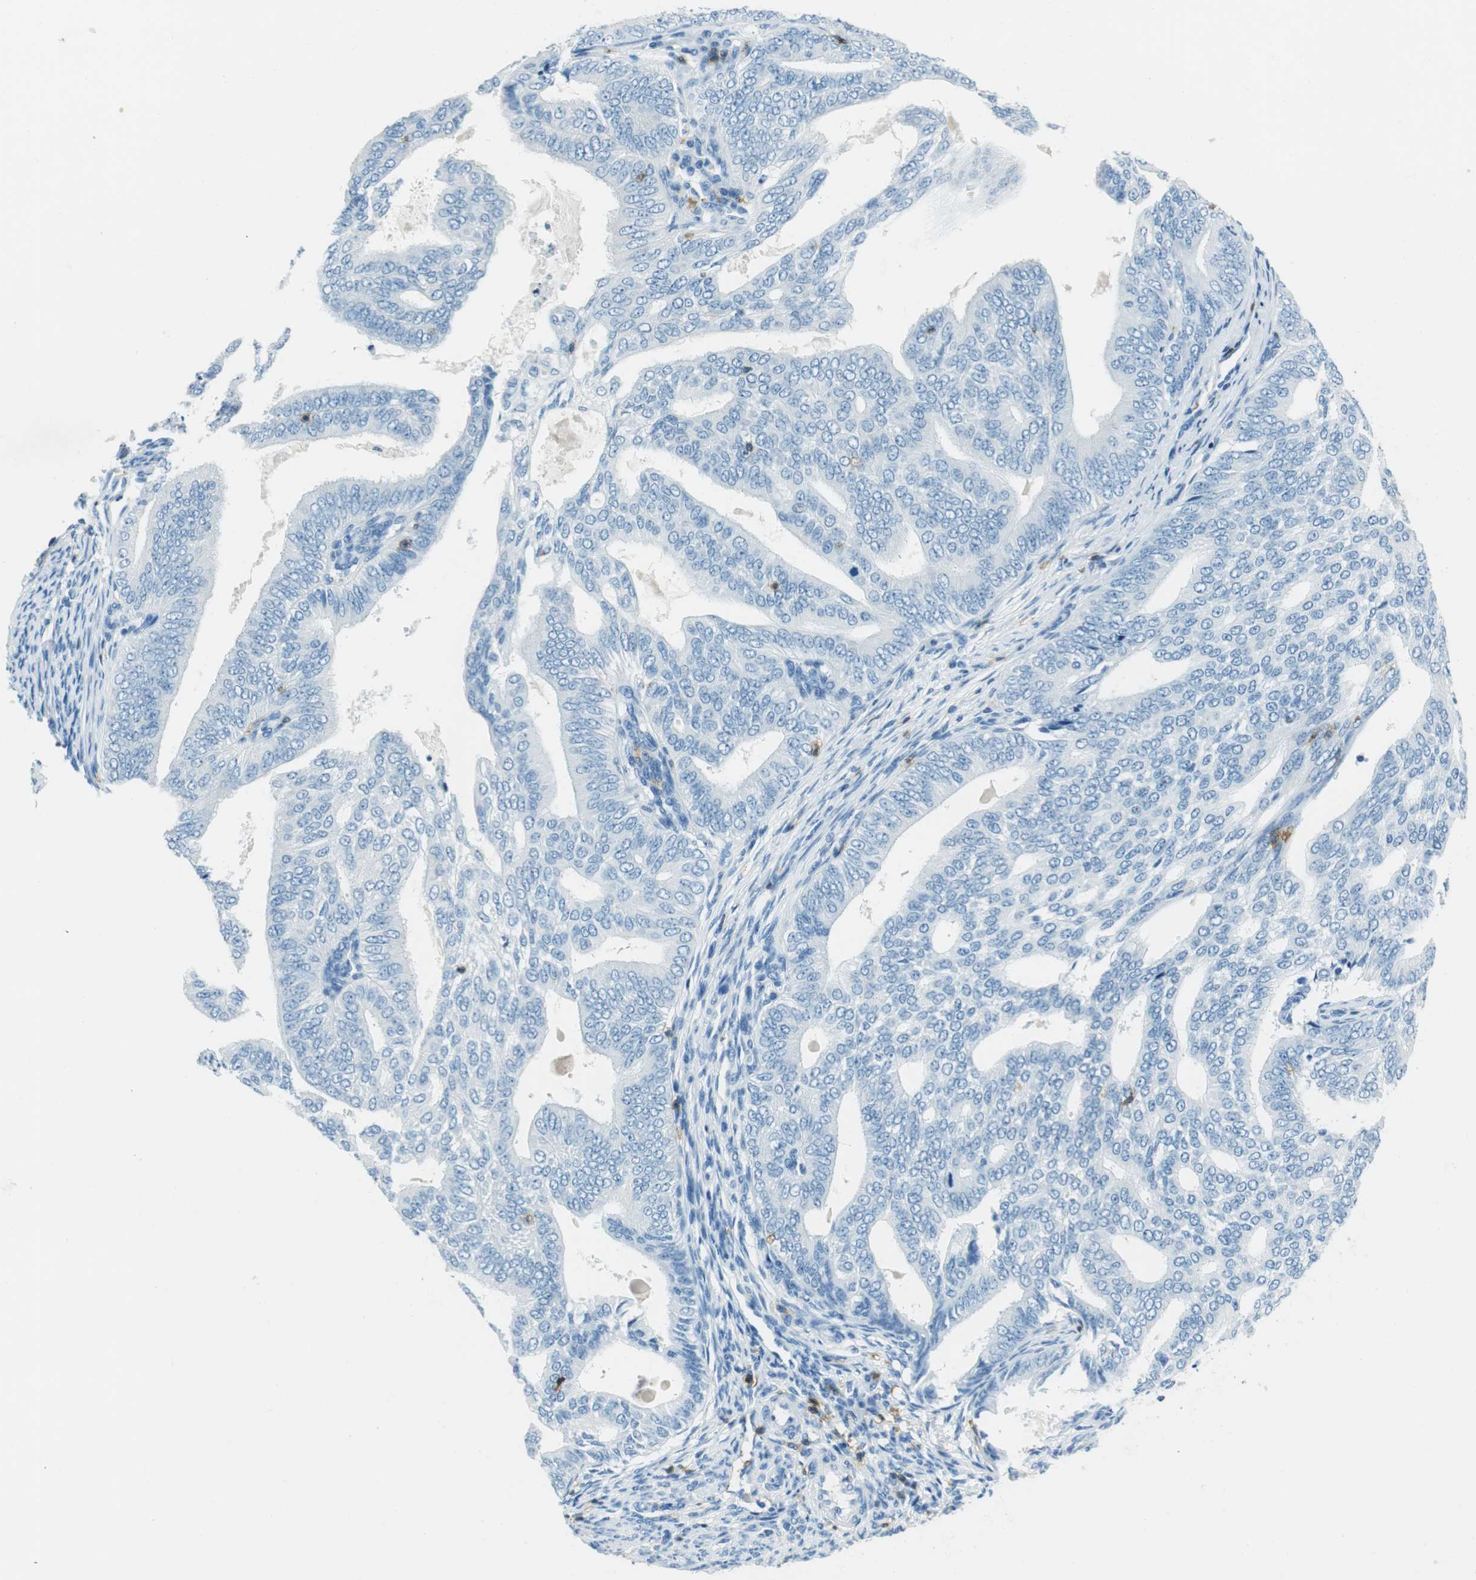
{"staining": {"intensity": "negative", "quantity": "none", "location": "none"}, "tissue": "endometrial cancer", "cell_type": "Tumor cells", "image_type": "cancer", "snomed": [{"axis": "morphology", "description": "Adenocarcinoma, NOS"}, {"axis": "topography", "description": "Endometrium"}], "caption": "Tumor cells show no significant protein expression in endometrial cancer (adenocarcinoma).", "gene": "LAT", "patient": {"sex": "female", "age": 58}}